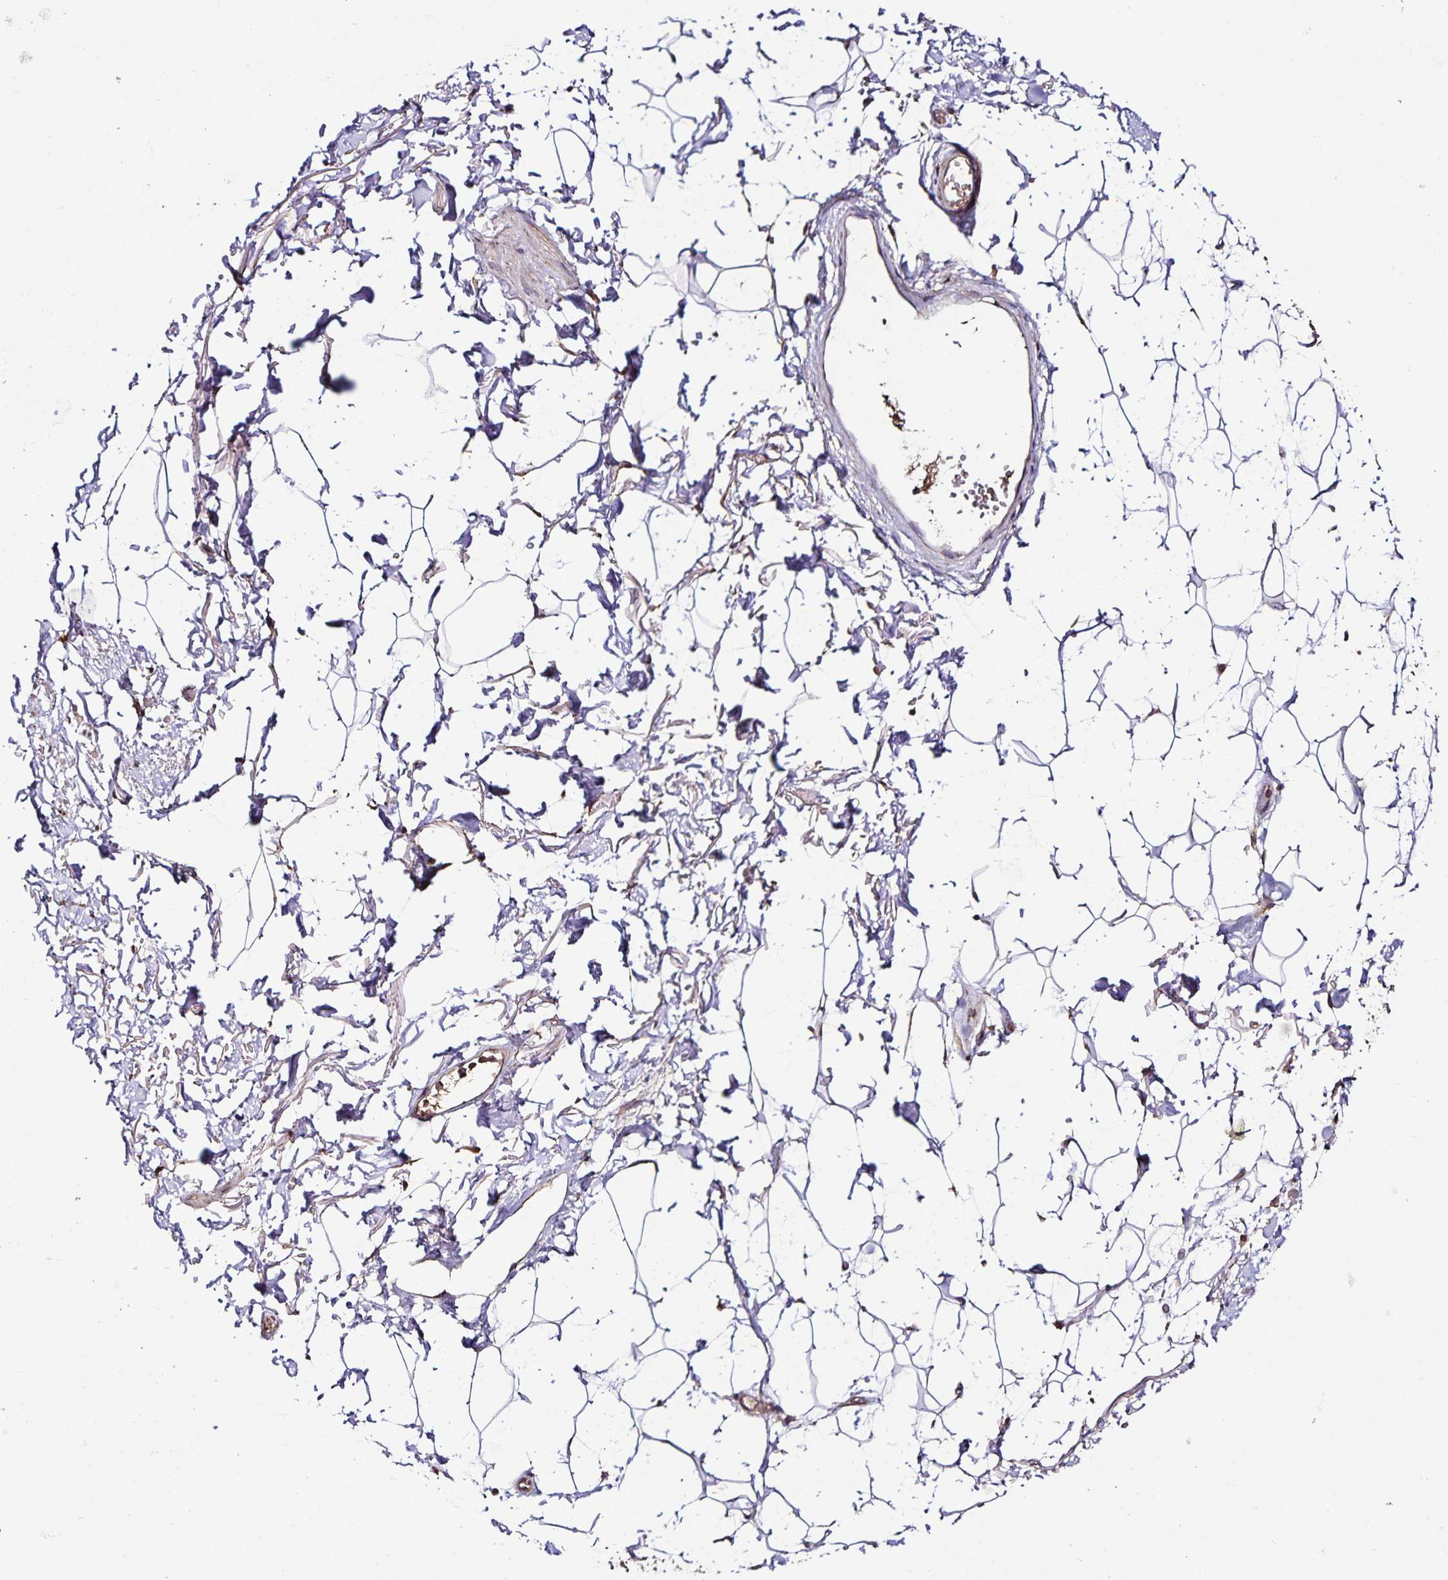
{"staining": {"intensity": "negative", "quantity": "none", "location": "none"}, "tissue": "adipose tissue", "cell_type": "Adipocytes", "image_type": "normal", "snomed": [{"axis": "morphology", "description": "Normal tissue, NOS"}, {"axis": "topography", "description": "Anal"}, {"axis": "topography", "description": "Peripheral nerve tissue"}], "caption": "Adipose tissue stained for a protein using immunohistochemistry (IHC) demonstrates no staining adipocytes.", "gene": "MAN1A1", "patient": {"sex": "male", "age": 78}}